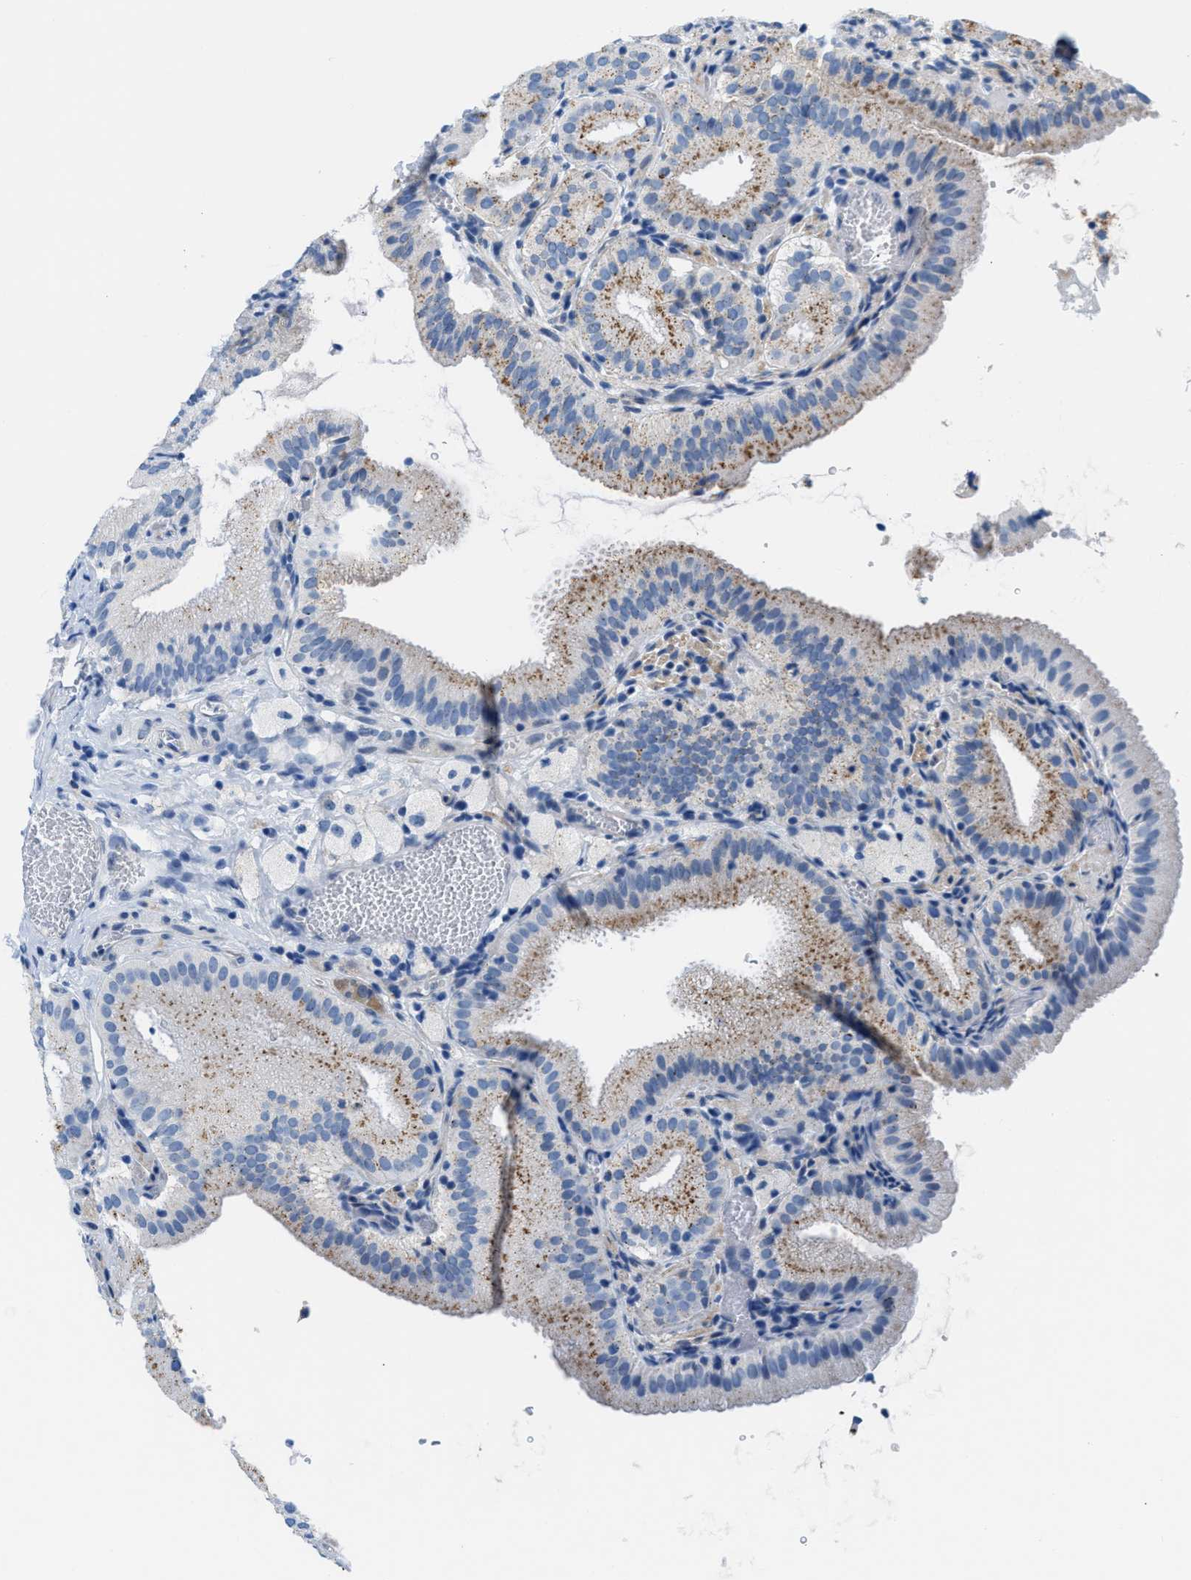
{"staining": {"intensity": "moderate", "quantity": "25%-75%", "location": "cytoplasmic/membranous"}, "tissue": "gallbladder", "cell_type": "Glandular cells", "image_type": "normal", "snomed": [{"axis": "morphology", "description": "Normal tissue, NOS"}, {"axis": "topography", "description": "Gallbladder"}], "caption": "Protein staining by IHC reveals moderate cytoplasmic/membranous positivity in about 25%-75% of glandular cells in unremarkable gallbladder. (DAB = brown stain, brightfield microscopy at high magnification).", "gene": "FDCSP", "patient": {"sex": "male", "age": 54}}